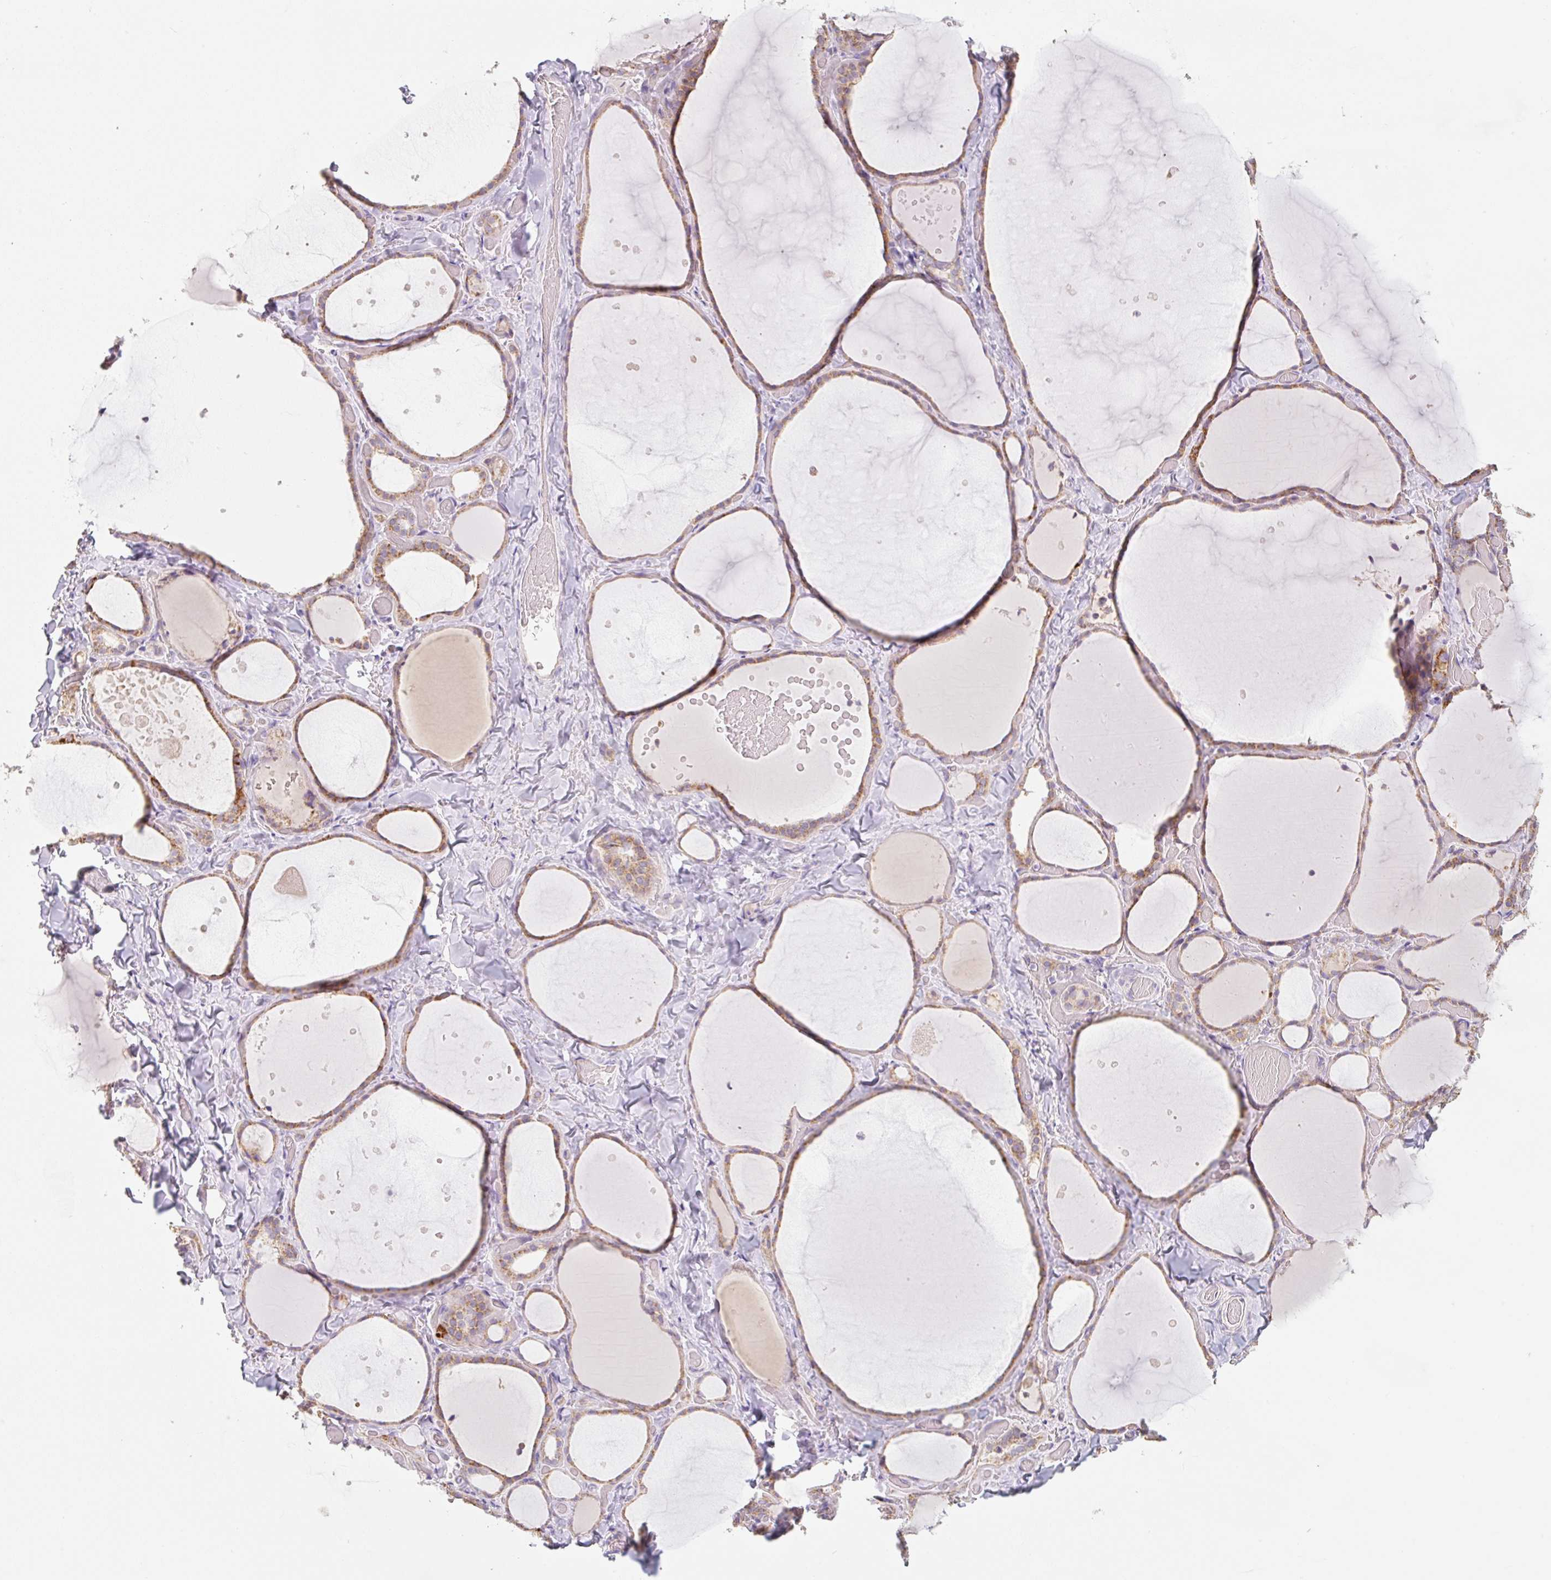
{"staining": {"intensity": "moderate", "quantity": ">75%", "location": "cytoplasmic/membranous"}, "tissue": "thyroid gland", "cell_type": "Glandular cells", "image_type": "normal", "snomed": [{"axis": "morphology", "description": "Normal tissue, NOS"}, {"axis": "topography", "description": "Thyroid gland"}], "caption": "Immunohistochemical staining of benign thyroid gland demonstrates moderate cytoplasmic/membranous protein staining in about >75% of glandular cells.", "gene": "MIA2", "patient": {"sex": "female", "age": 36}}